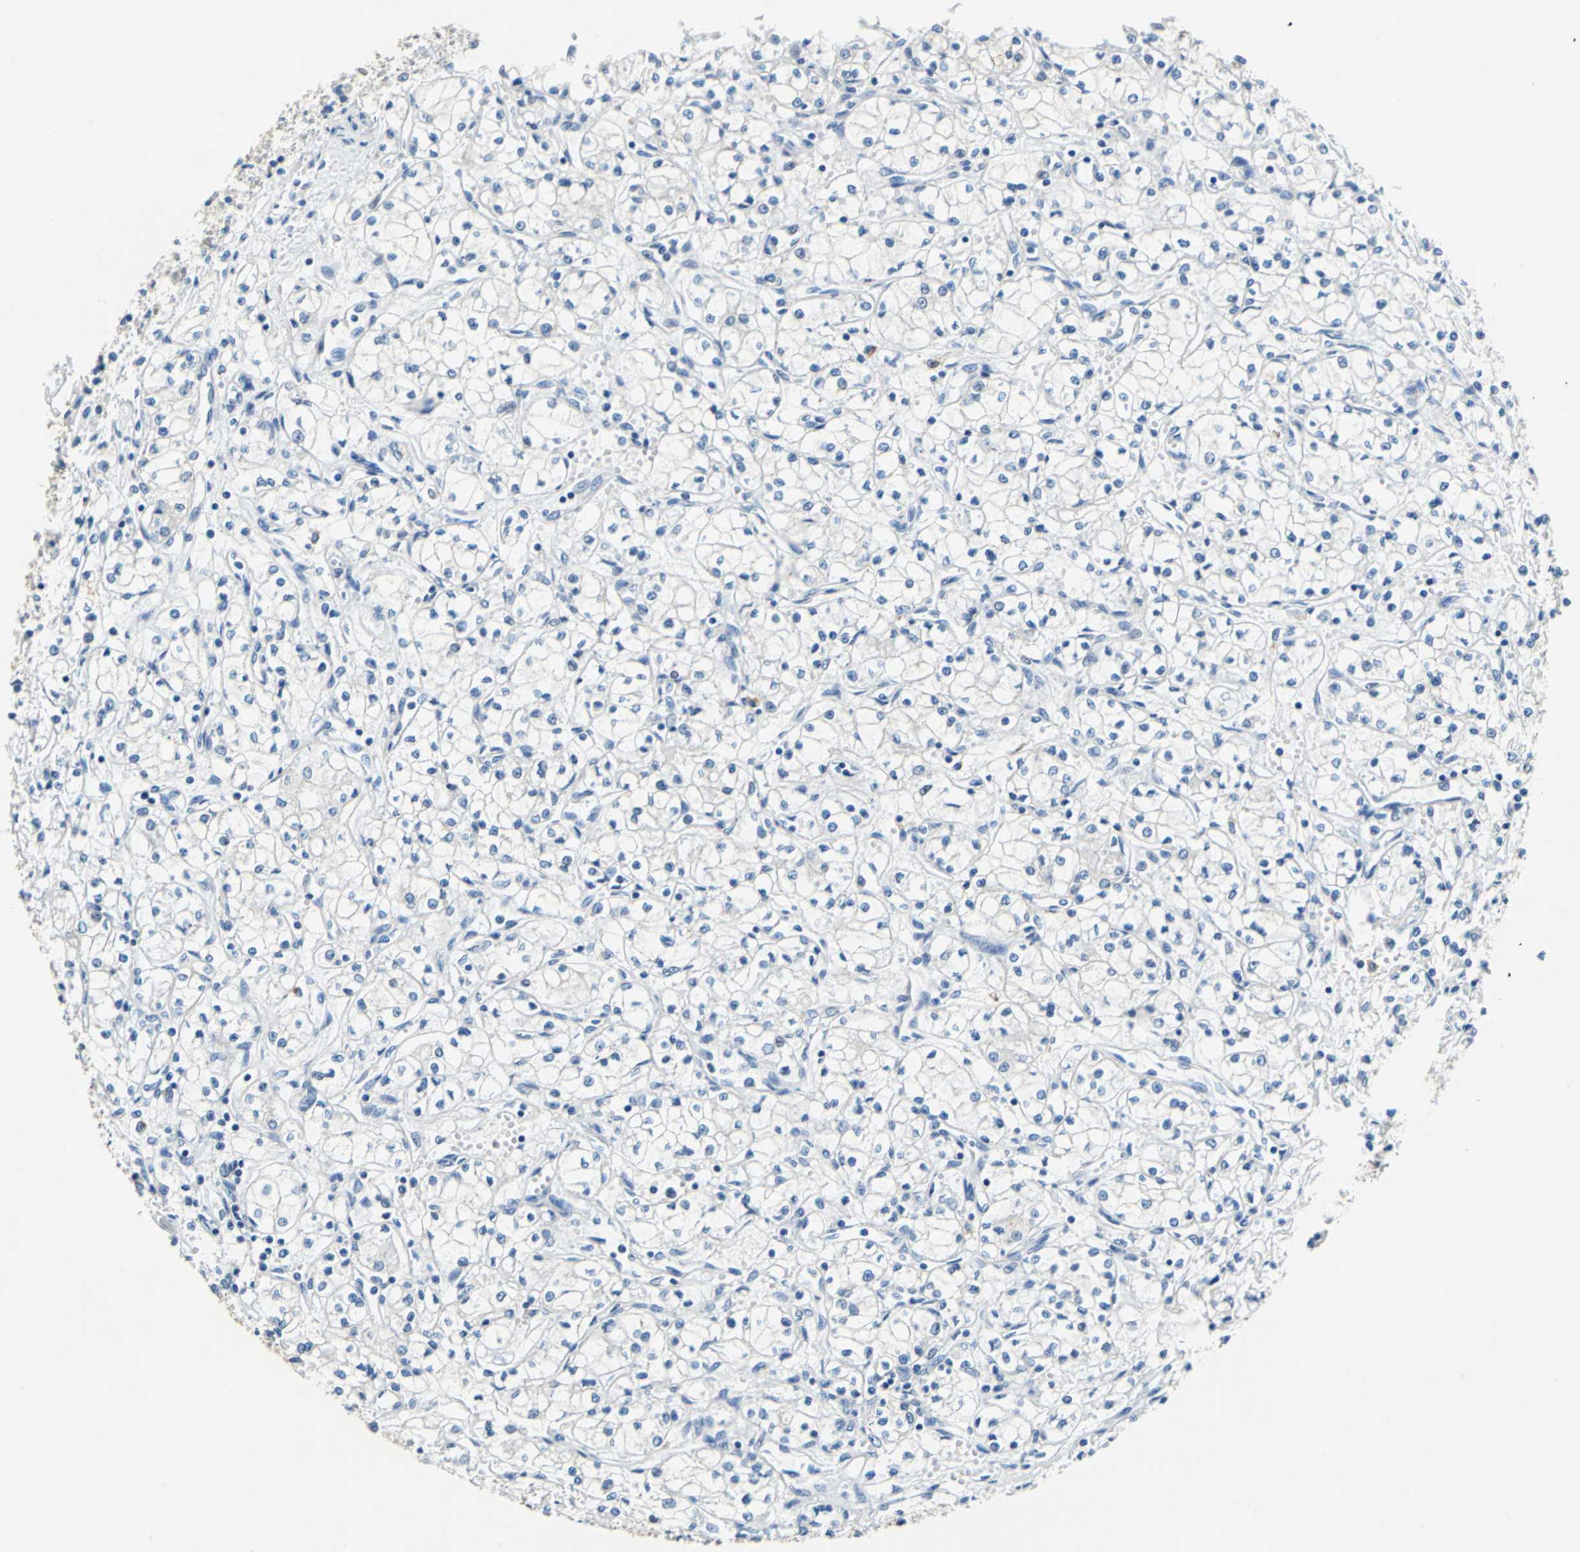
{"staining": {"intensity": "negative", "quantity": "none", "location": "none"}, "tissue": "renal cancer", "cell_type": "Tumor cells", "image_type": "cancer", "snomed": [{"axis": "morphology", "description": "Normal tissue, NOS"}, {"axis": "morphology", "description": "Adenocarcinoma, NOS"}, {"axis": "topography", "description": "Kidney"}], "caption": "A histopathology image of human renal cancer is negative for staining in tumor cells.", "gene": "TEX264", "patient": {"sex": "male", "age": 59}}